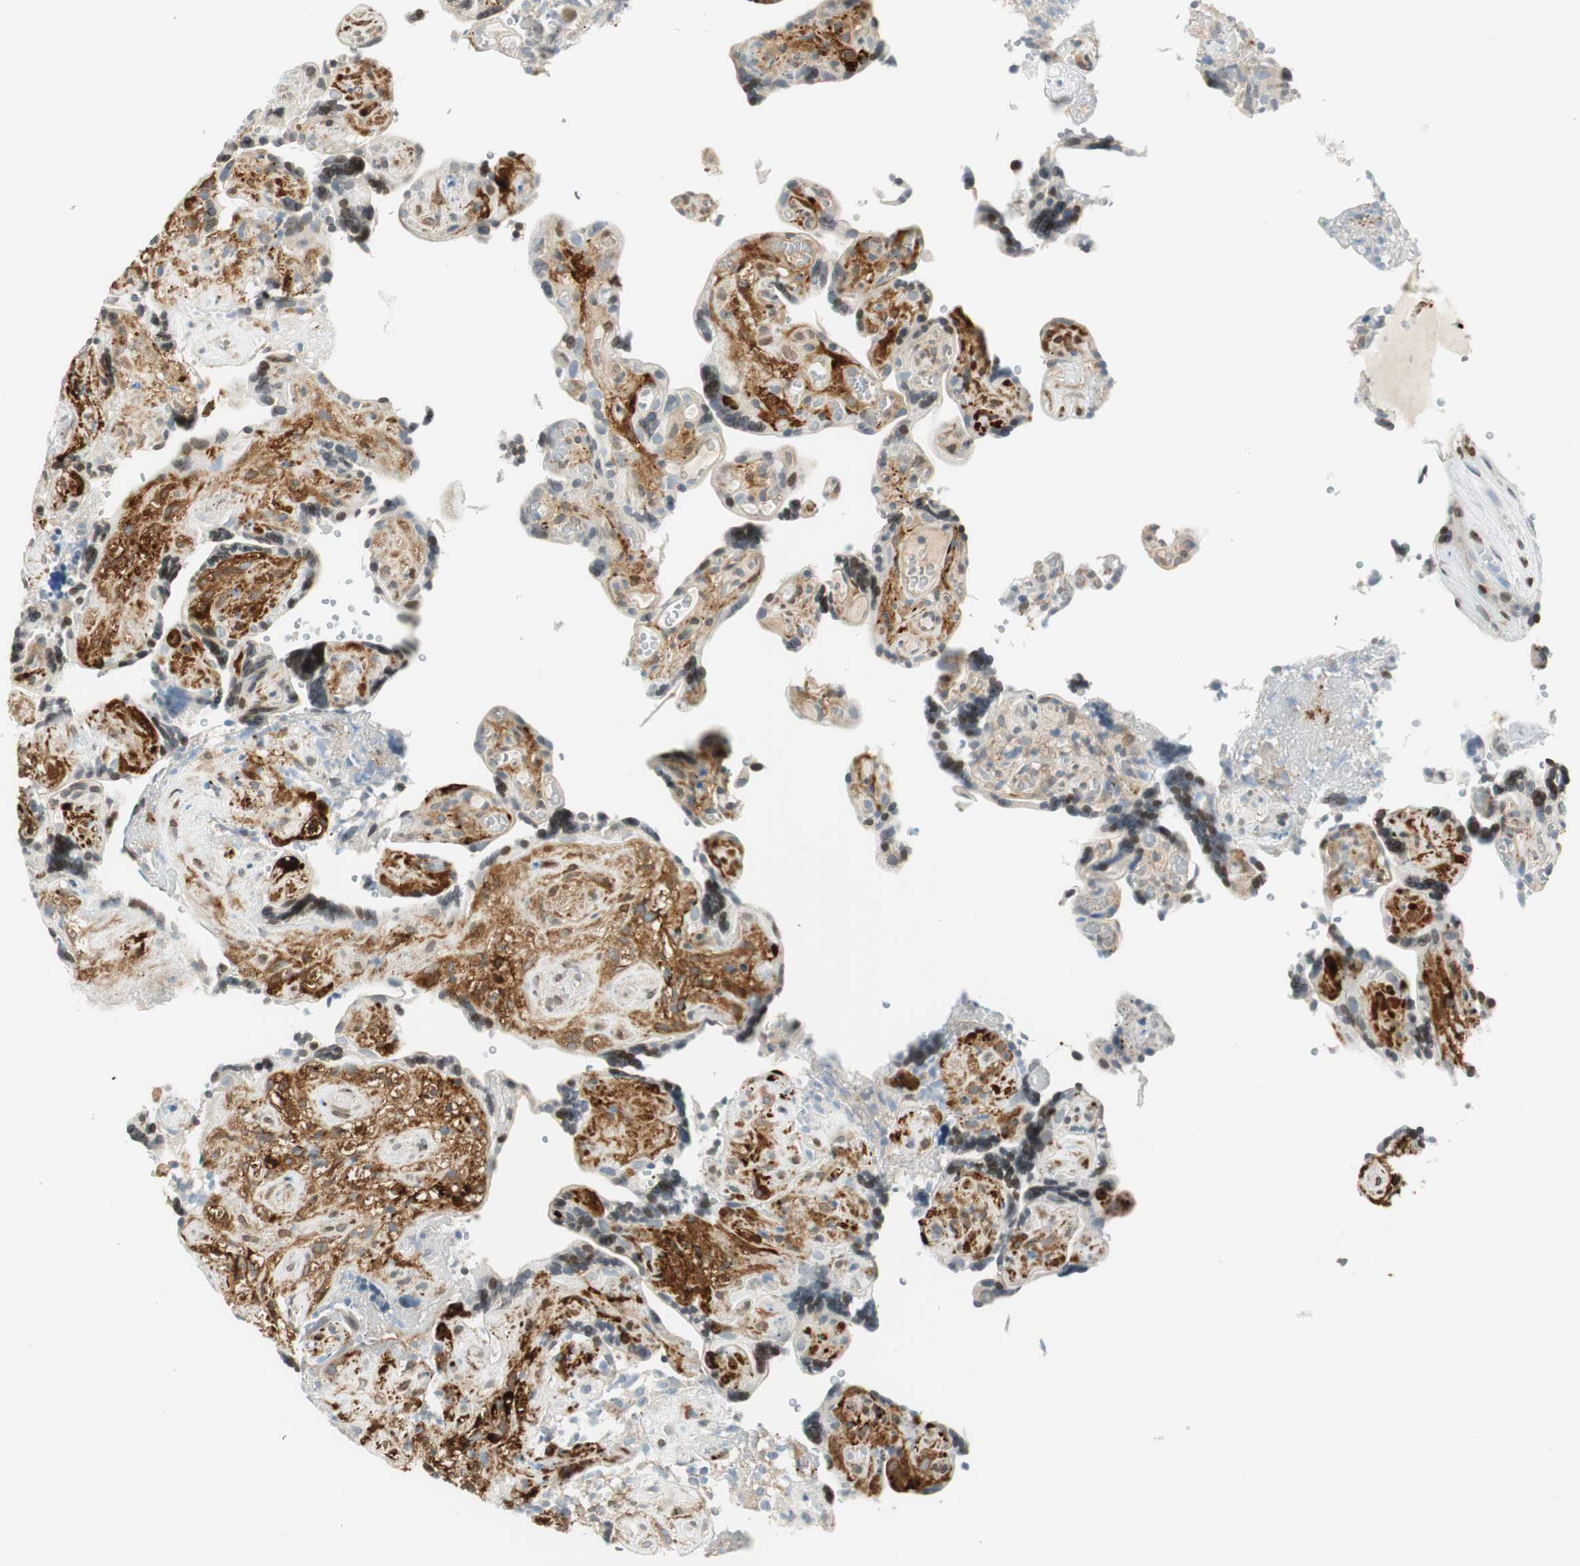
{"staining": {"intensity": "negative", "quantity": "none", "location": "none"}, "tissue": "placenta", "cell_type": "Trophoblastic cells", "image_type": "normal", "snomed": [{"axis": "morphology", "description": "Normal tissue, NOS"}, {"axis": "topography", "description": "Placenta"}], "caption": "This is an immunohistochemistry (IHC) photomicrograph of unremarkable placenta. There is no expression in trophoblastic cells.", "gene": "TMEM260", "patient": {"sex": "female", "age": 30}}